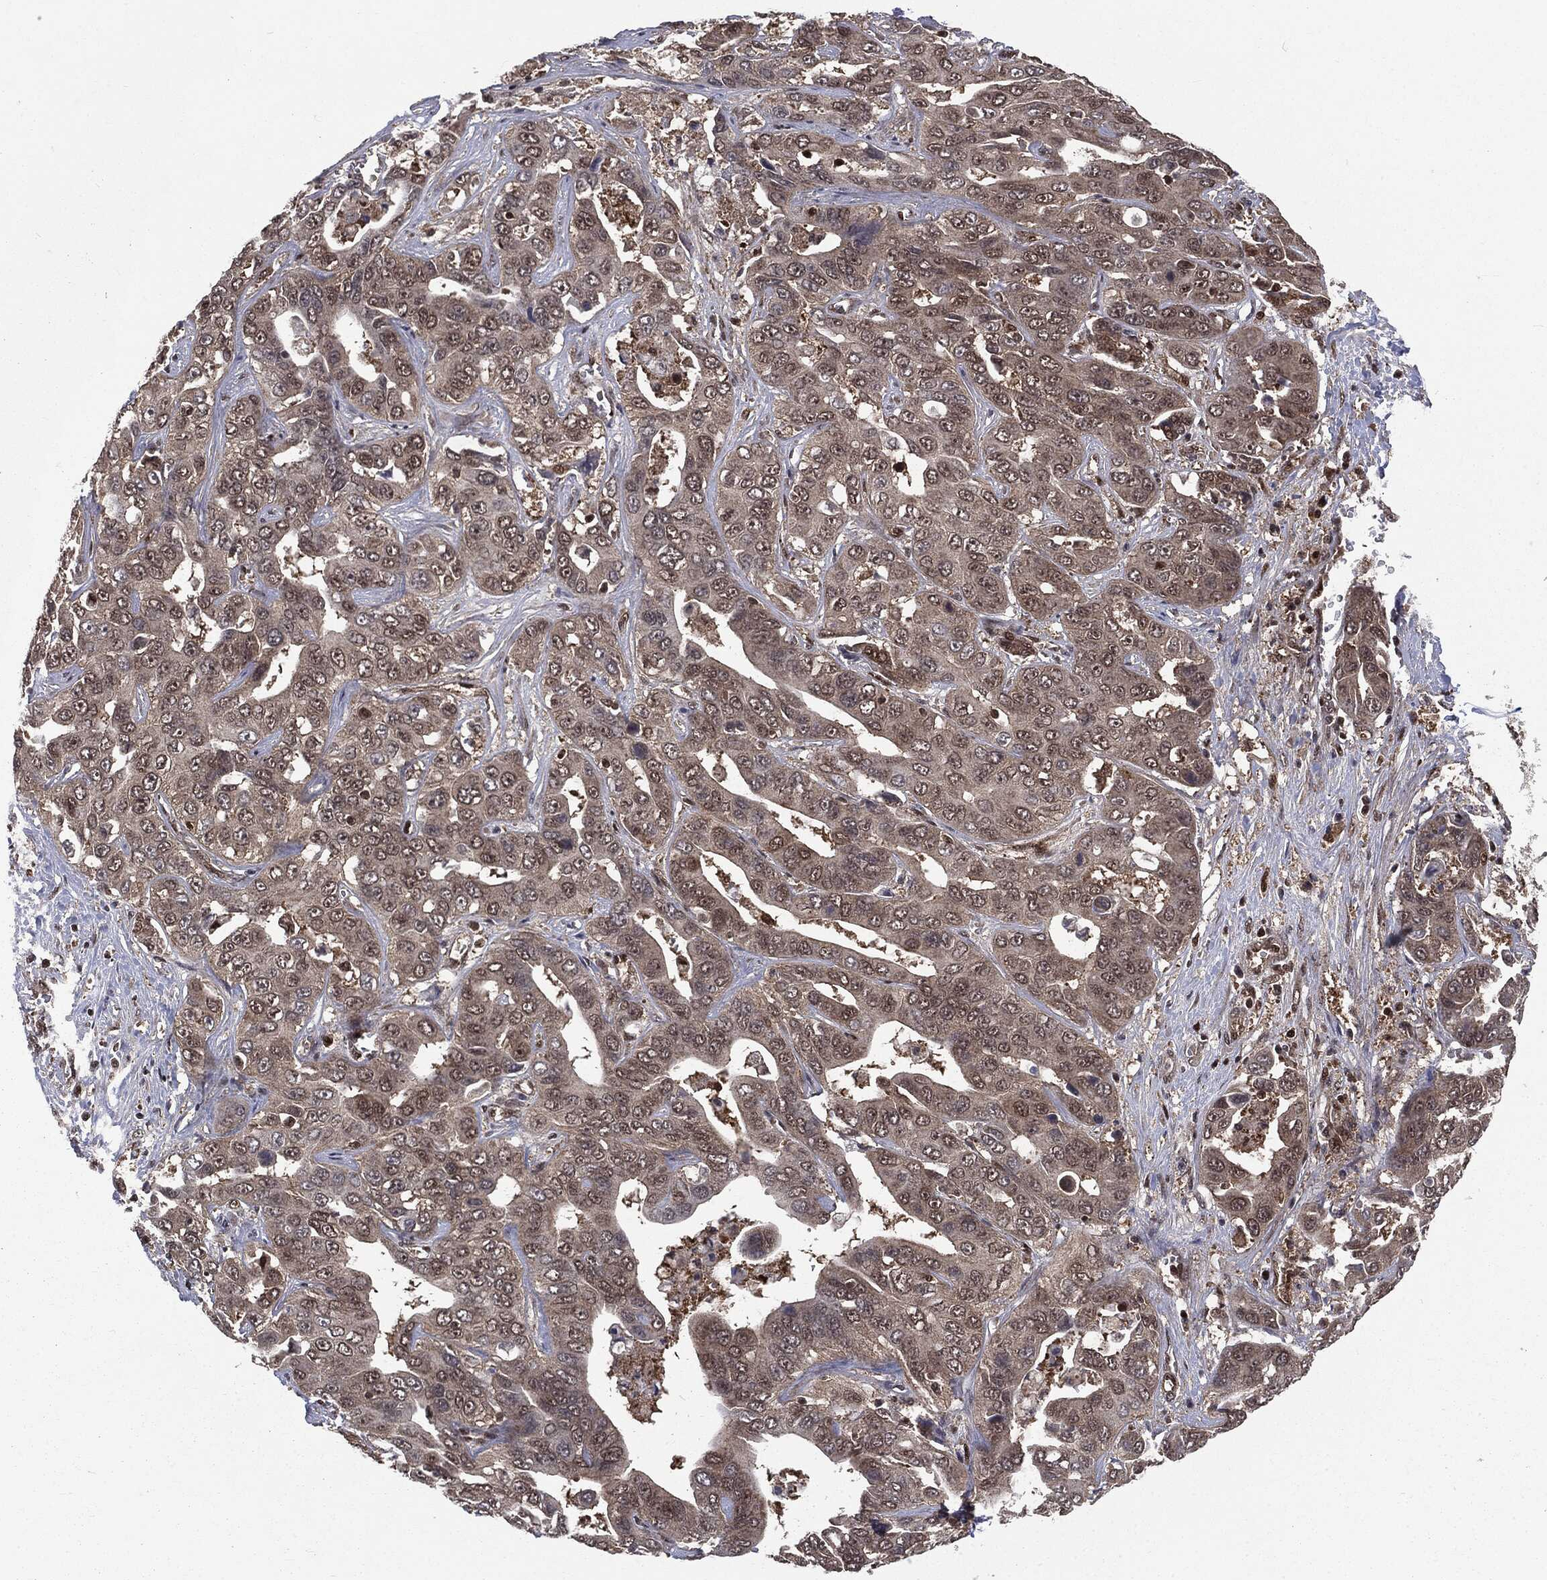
{"staining": {"intensity": "negative", "quantity": "none", "location": "none"}, "tissue": "liver cancer", "cell_type": "Tumor cells", "image_type": "cancer", "snomed": [{"axis": "morphology", "description": "Cholangiocarcinoma"}, {"axis": "topography", "description": "Liver"}], "caption": "There is no significant expression in tumor cells of cholangiocarcinoma (liver). Nuclei are stained in blue.", "gene": "PTPA", "patient": {"sex": "female", "age": 52}}